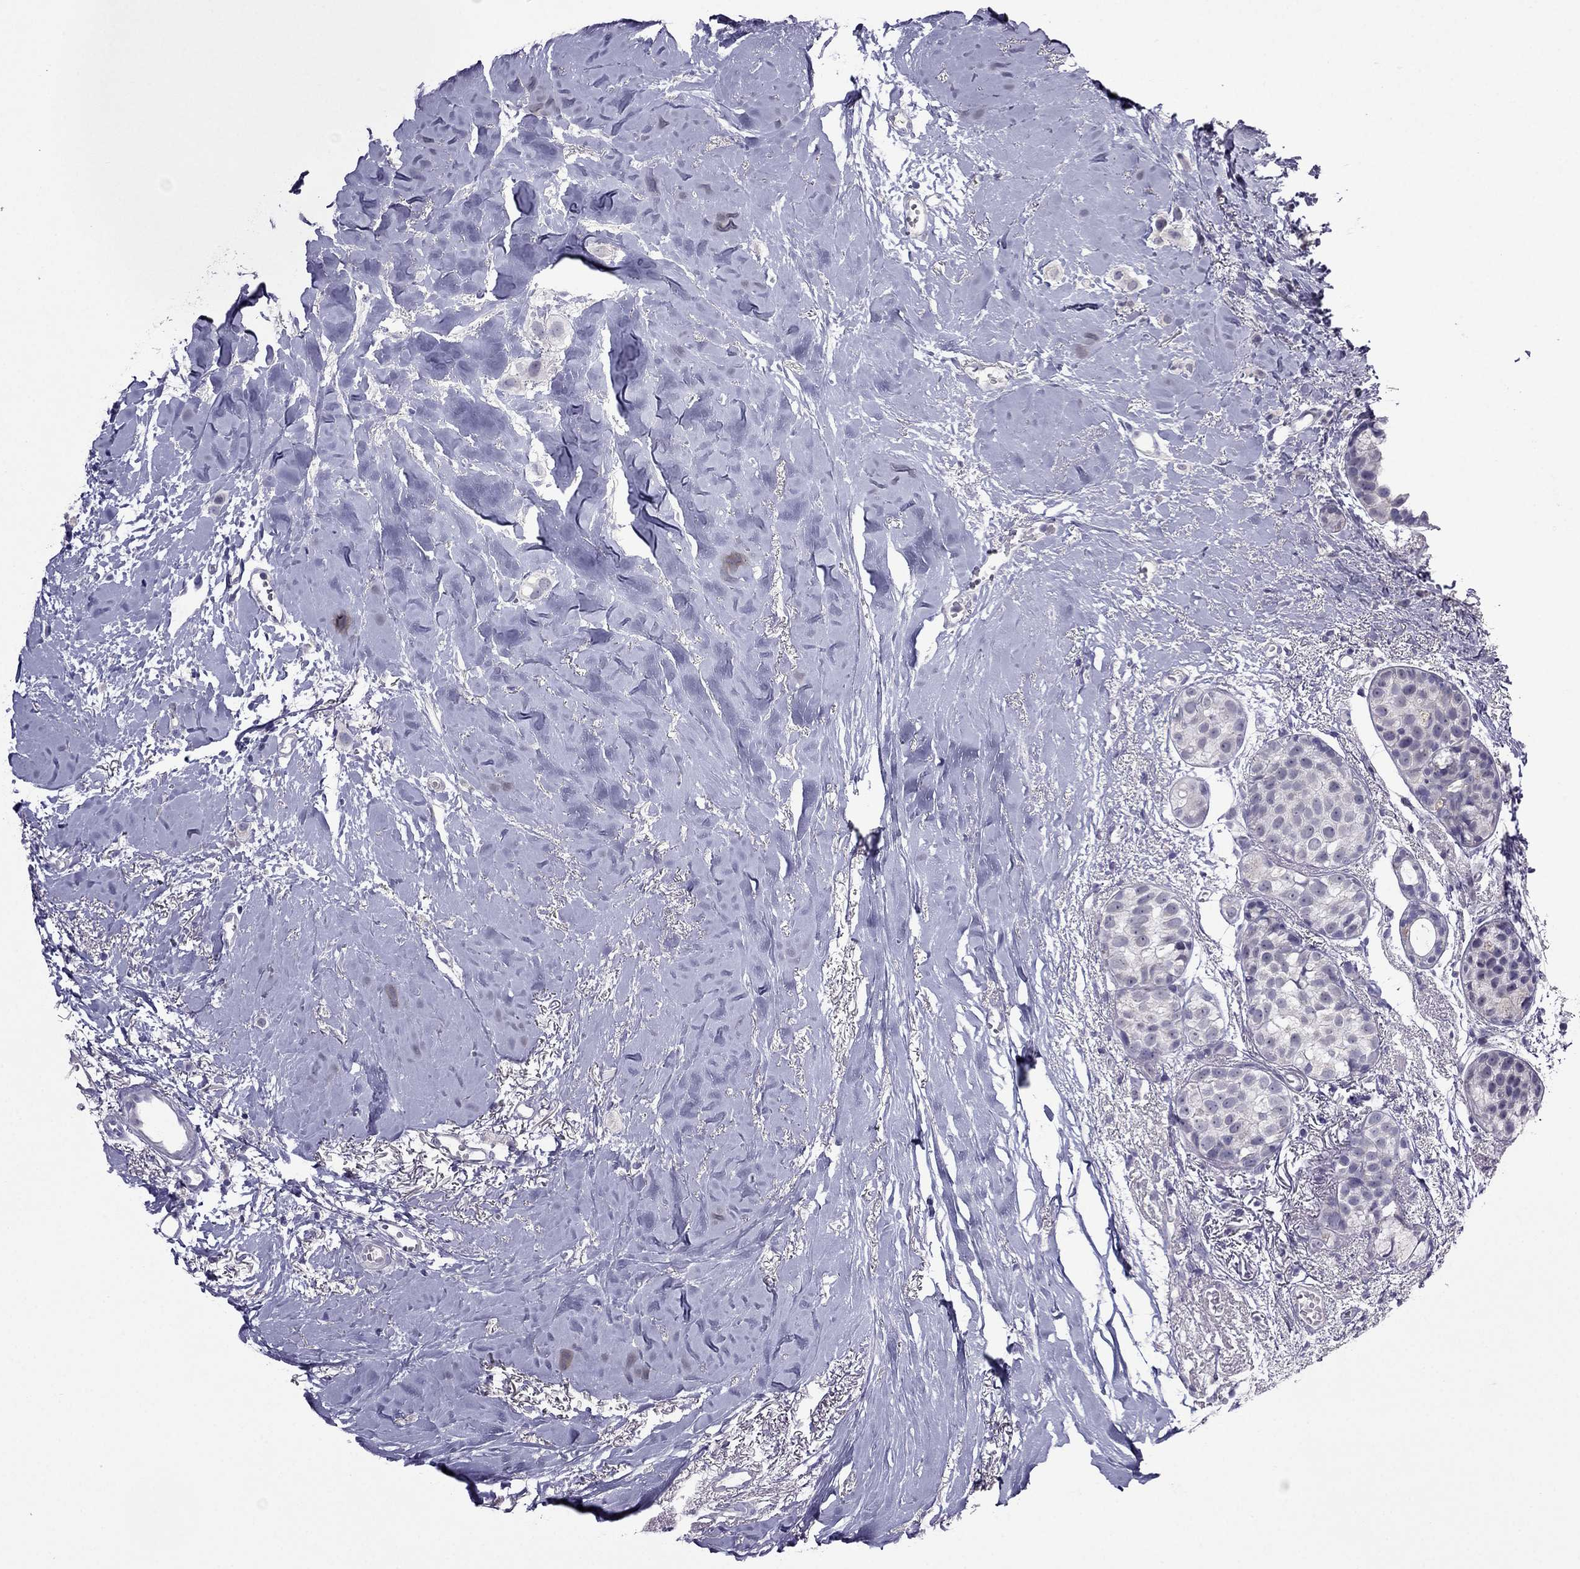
{"staining": {"intensity": "negative", "quantity": "none", "location": "none"}, "tissue": "breast cancer", "cell_type": "Tumor cells", "image_type": "cancer", "snomed": [{"axis": "morphology", "description": "Duct carcinoma"}, {"axis": "topography", "description": "Breast"}], "caption": "IHC histopathology image of neoplastic tissue: breast cancer (invasive ductal carcinoma) stained with DAB exhibits no significant protein expression in tumor cells.", "gene": "MYBPH", "patient": {"sex": "female", "age": 85}}